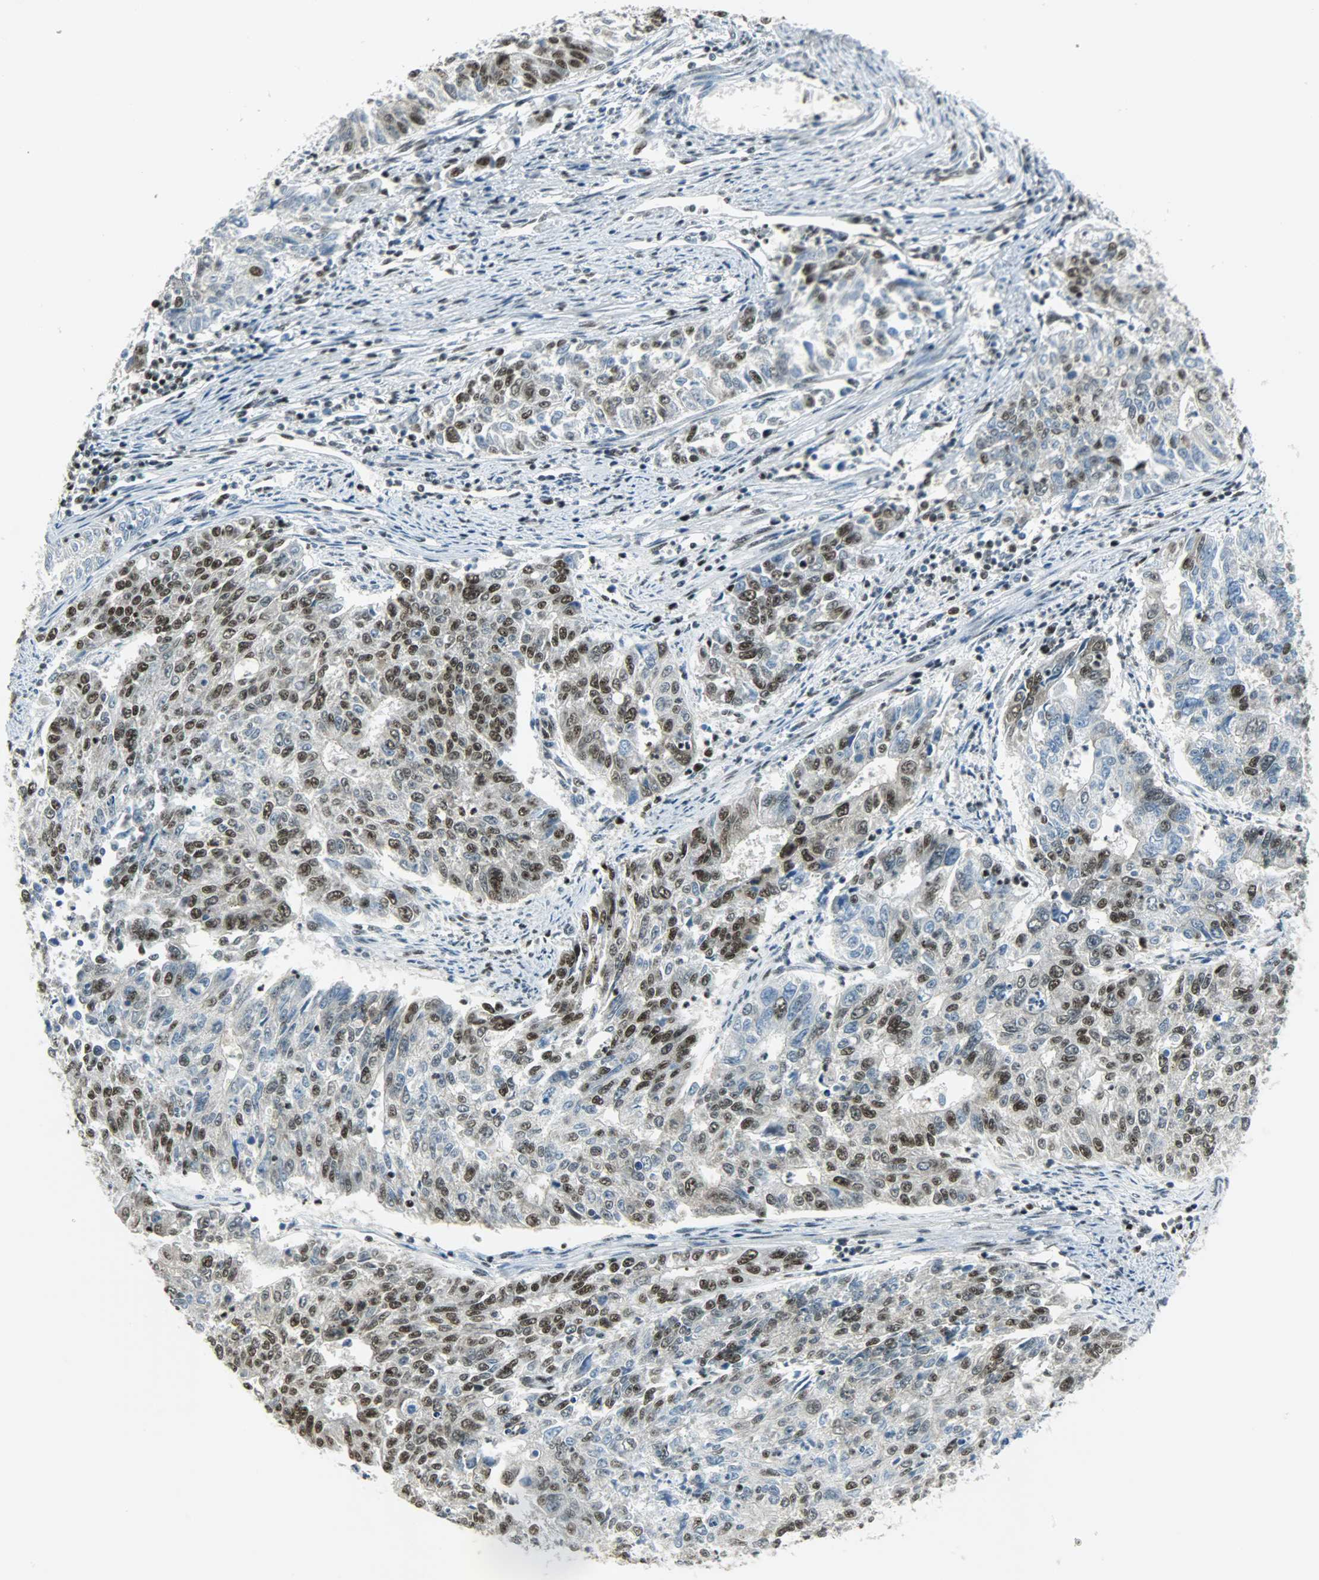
{"staining": {"intensity": "strong", "quantity": ">75%", "location": "nuclear"}, "tissue": "endometrial cancer", "cell_type": "Tumor cells", "image_type": "cancer", "snomed": [{"axis": "morphology", "description": "Adenocarcinoma, NOS"}, {"axis": "topography", "description": "Endometrium"}], "caption": "Immunohistochemistry (IHC) (DAB) staining of human endometrial cancer (adenocarcinoma) exhibits strong nuclear protein expression in about >75% of tumor cells.", "gene": "SUGP1", "patient": {"sex": "female", "age": 42}}